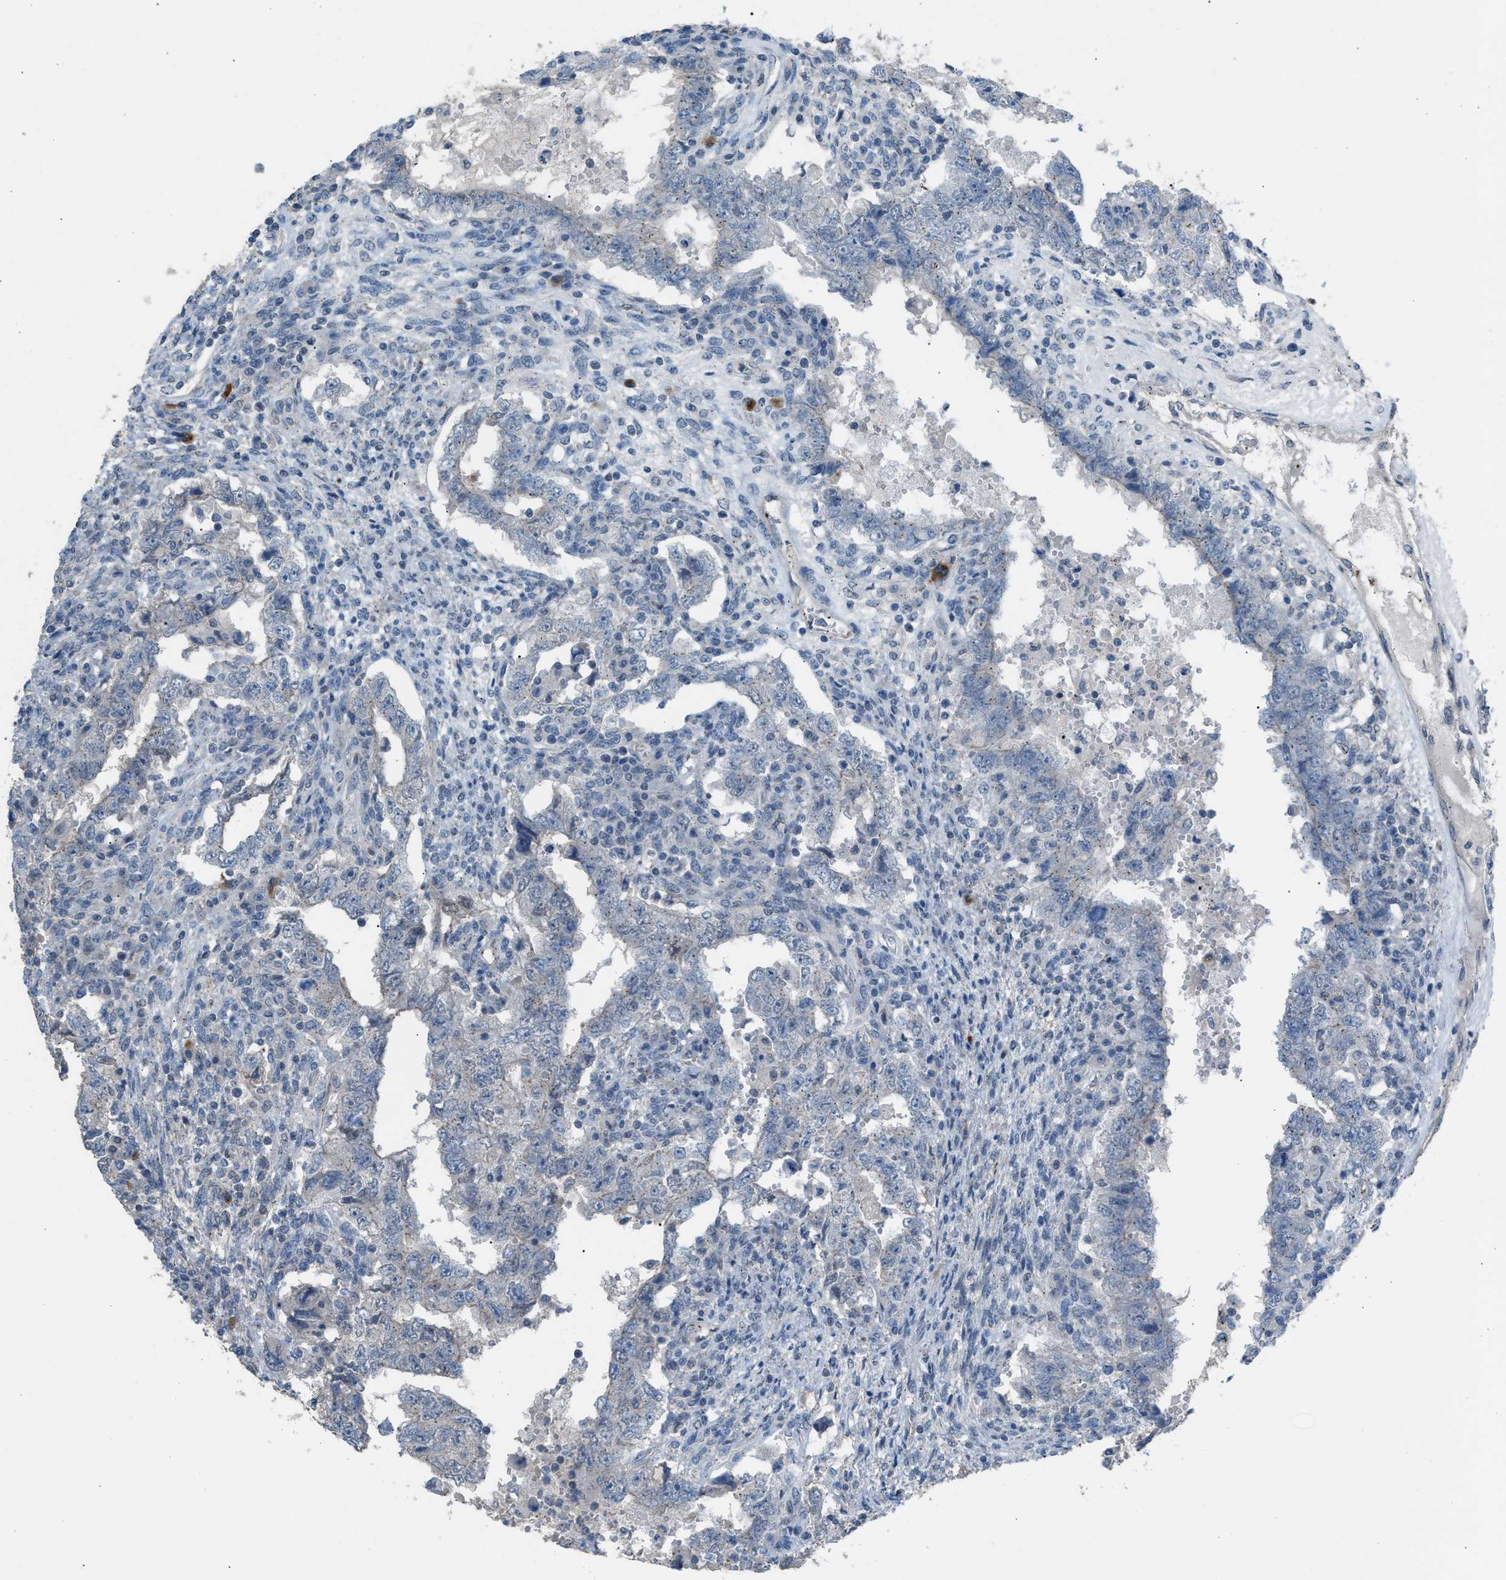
{"staining": {"intensity": "weak", "quantity": "25%-75%", "location": "cytoplasmic/membranous"}, "tissue": "testis cancer", "cell_type": "Tumor cells", "image_type": "cancer", "snomed": [{"axis": "morphology", "description": "Carcinoma, Embryonal, NOS"}, {"axis": "topography", "description": "Testis"}], "caption": "IHC image of neoplastic tissue: human testis cancer stained using immunohistochemistry (IHC) shows low levels of weak protein expression localized specifically in the cytoplasmic/membranous of tumor cells, appearing as a cytoplasmic/membranous brown color.", "gene": "CRTC1", "patient": {"sex": "male", "age": 26}}